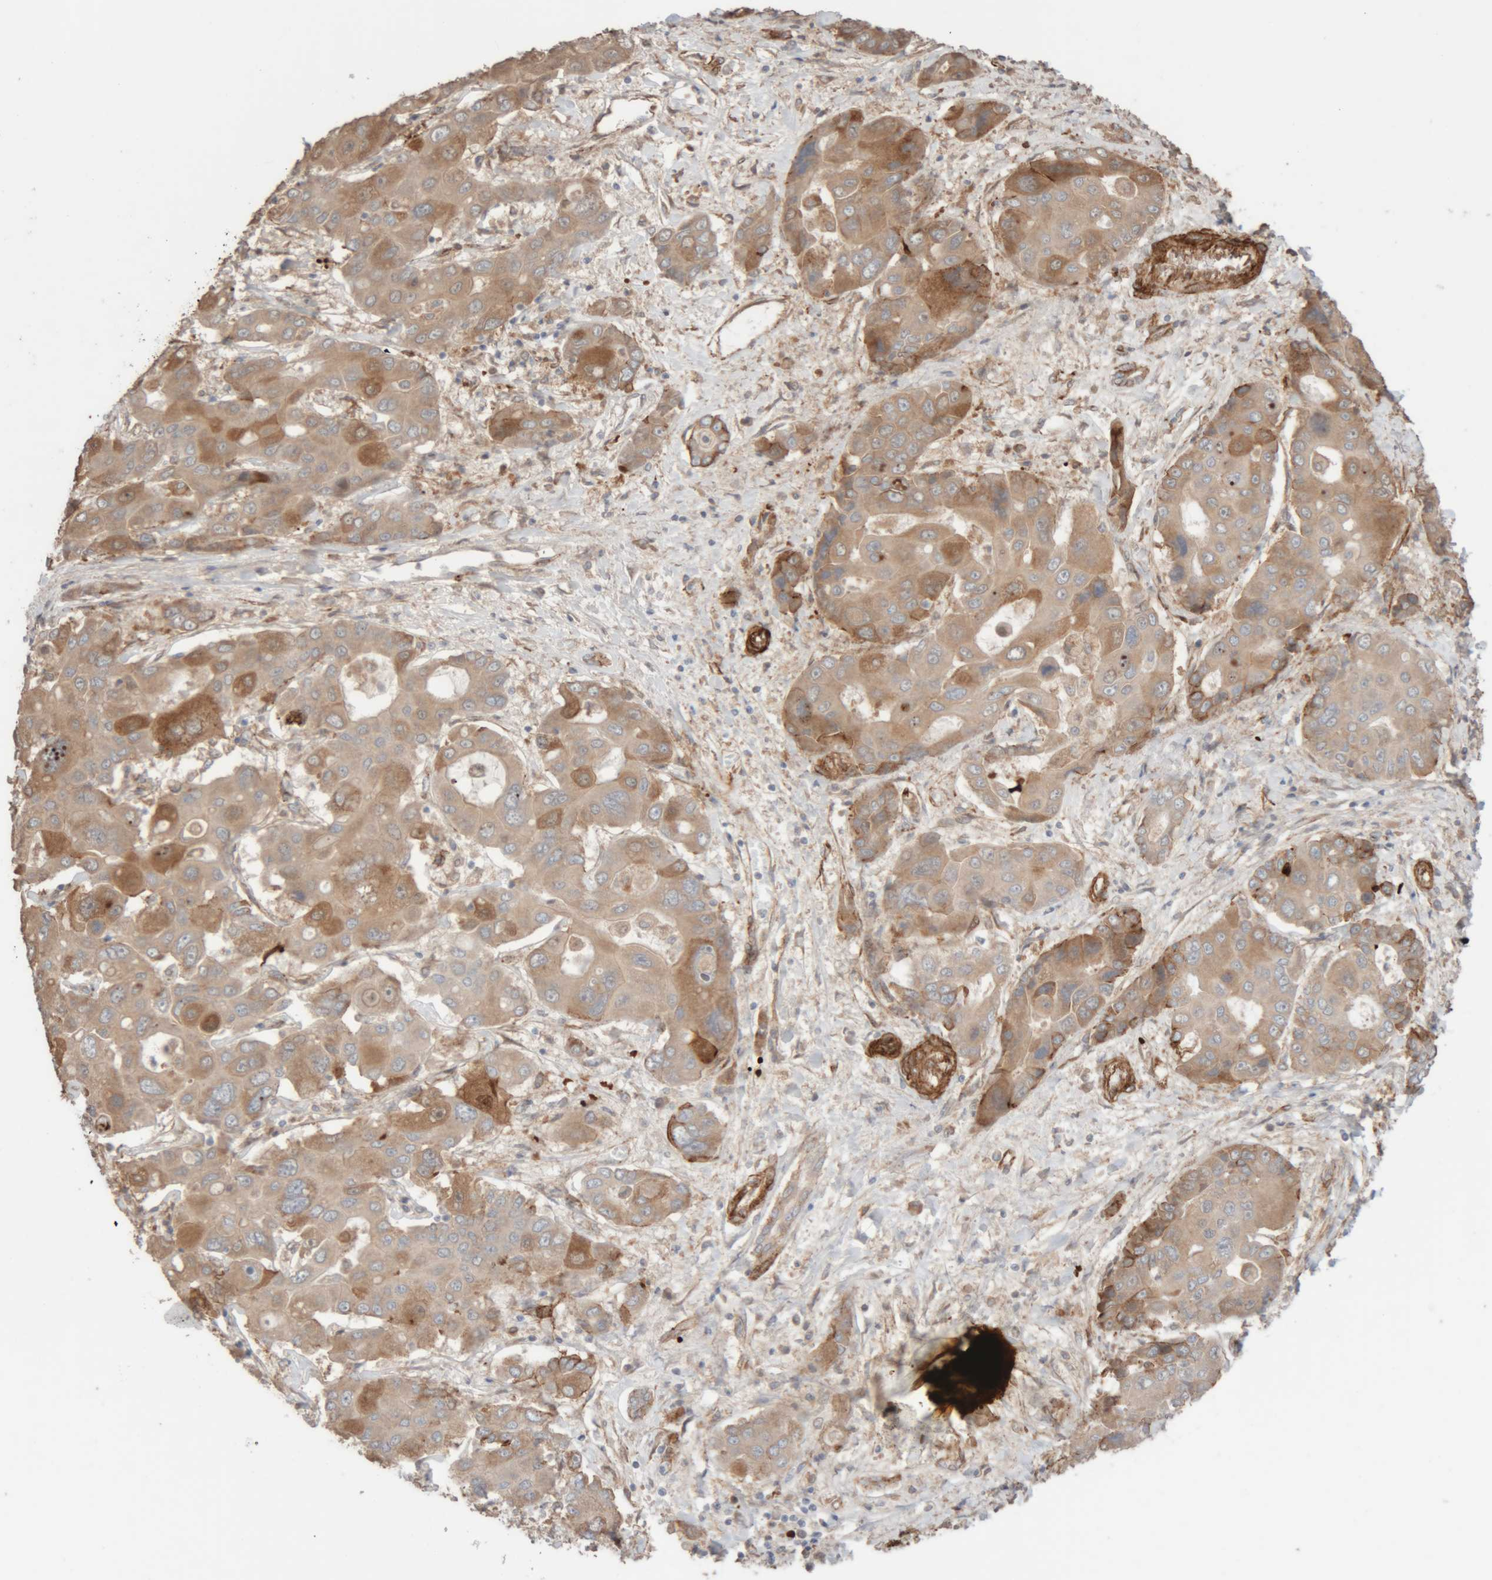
{"staining": {"intensity": "moderate", "quantity": "25%-75%", "location": "cytoplasmic/membranous"}, "tissue": "liver cancer", "cell_type": "Tumor cells", "image_type": "cancer", "snomed": [{"axis": "morphology", "description": "Cholangiocarcinoma"}, {"axis": "topography", "description": "Liver"}], "caption": "A brown stain highlights moderate cytoplasmic/membranous staining of a protein in human liver cancer tumor cells.", "gene": "RAB32", "patient": {"sex": "male", "age": 67}}